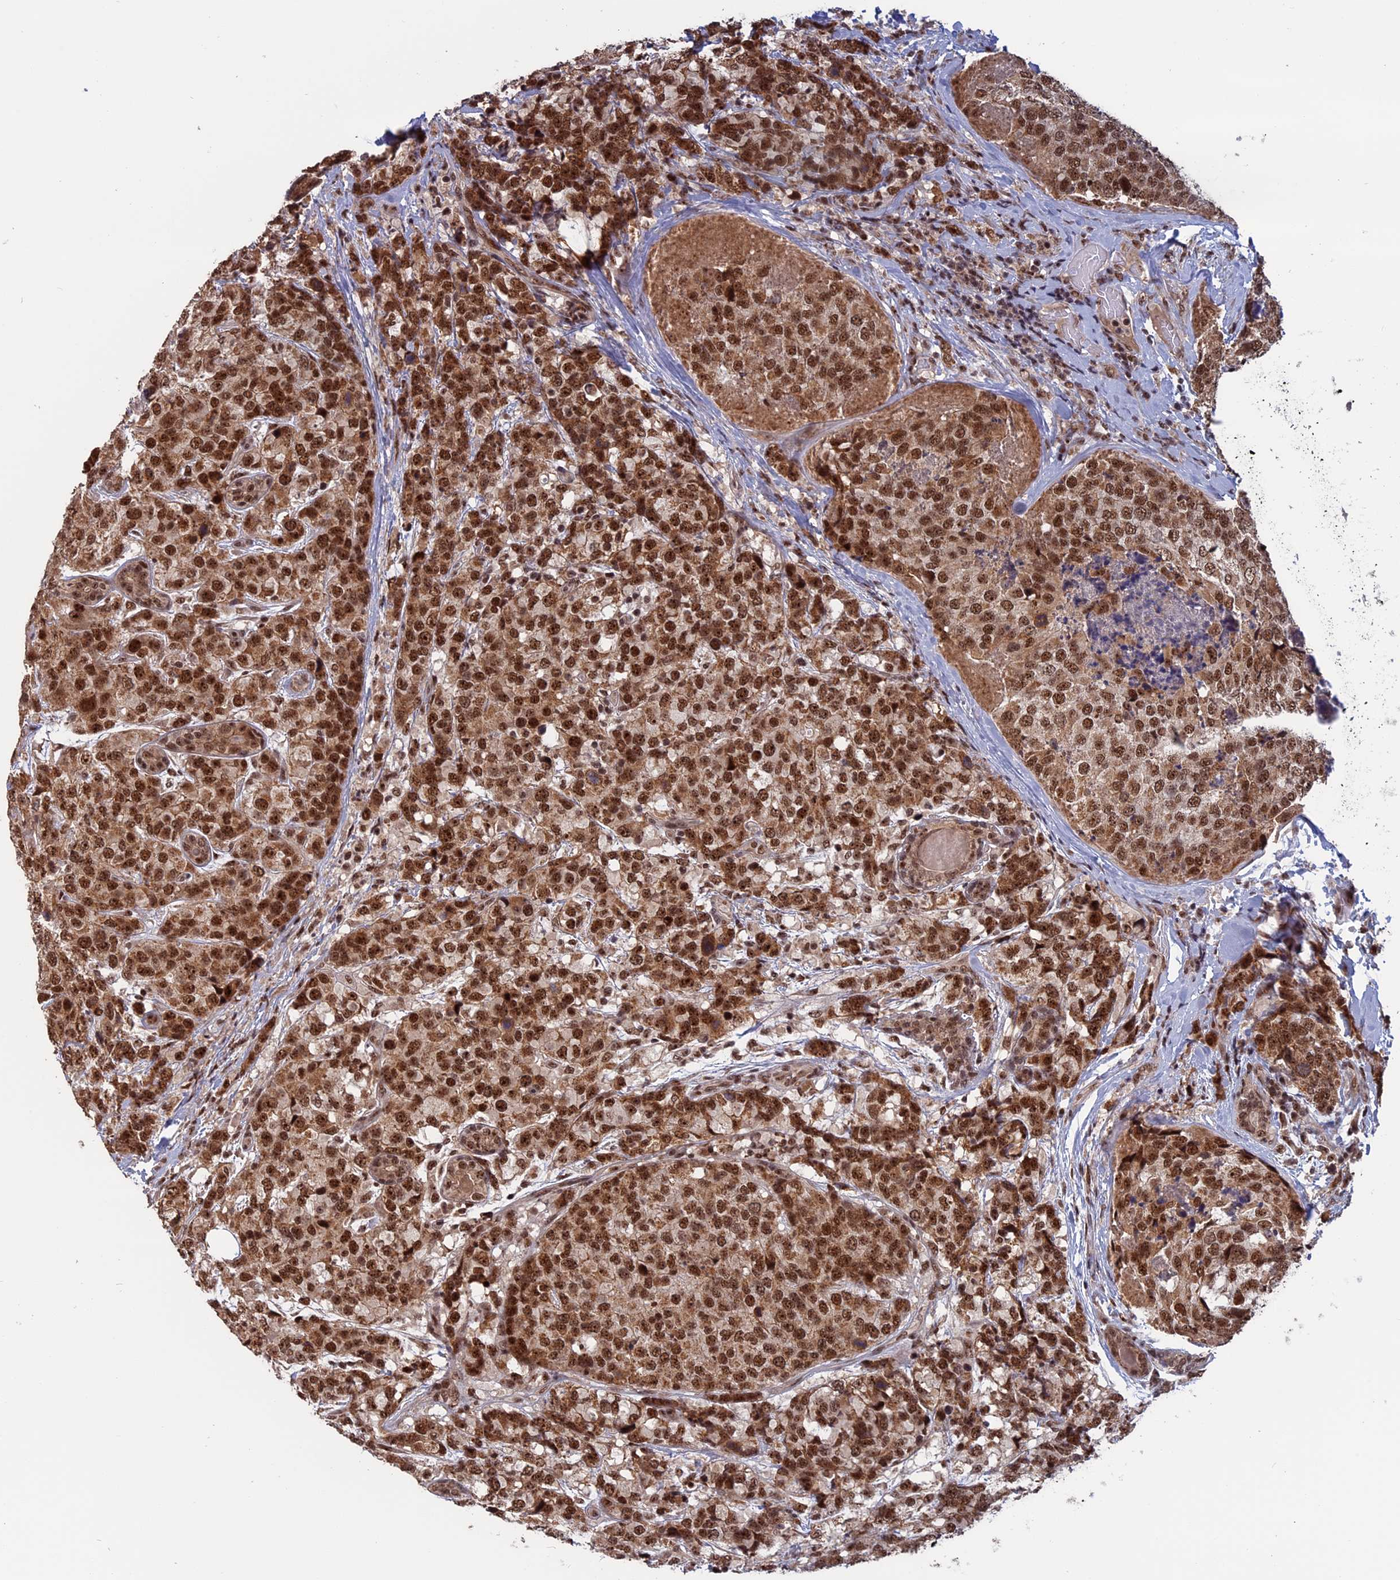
{"staining": {"intensity": "strong", "quantity": ">75%", "location": "cytoplasmic/membranous,nuclear"}, "tissue": "breast cancer", "cell_type": "Tumor cells", "image_type": "cancer", "snomed": [{"axis": "morphology", "description": "Lobular carcinoma"}, {"axis": "topography", "description": "Breast"}], "caption": "Immunohistochemical staining of human lobular carcinoma (breast) exhibits high levels of strong cytoplasmic/membranous and nuclear protein staining in about >75% of tumor cells.", "gene": "CACTIN", "patient": {"sex": "female", "age": 59}}